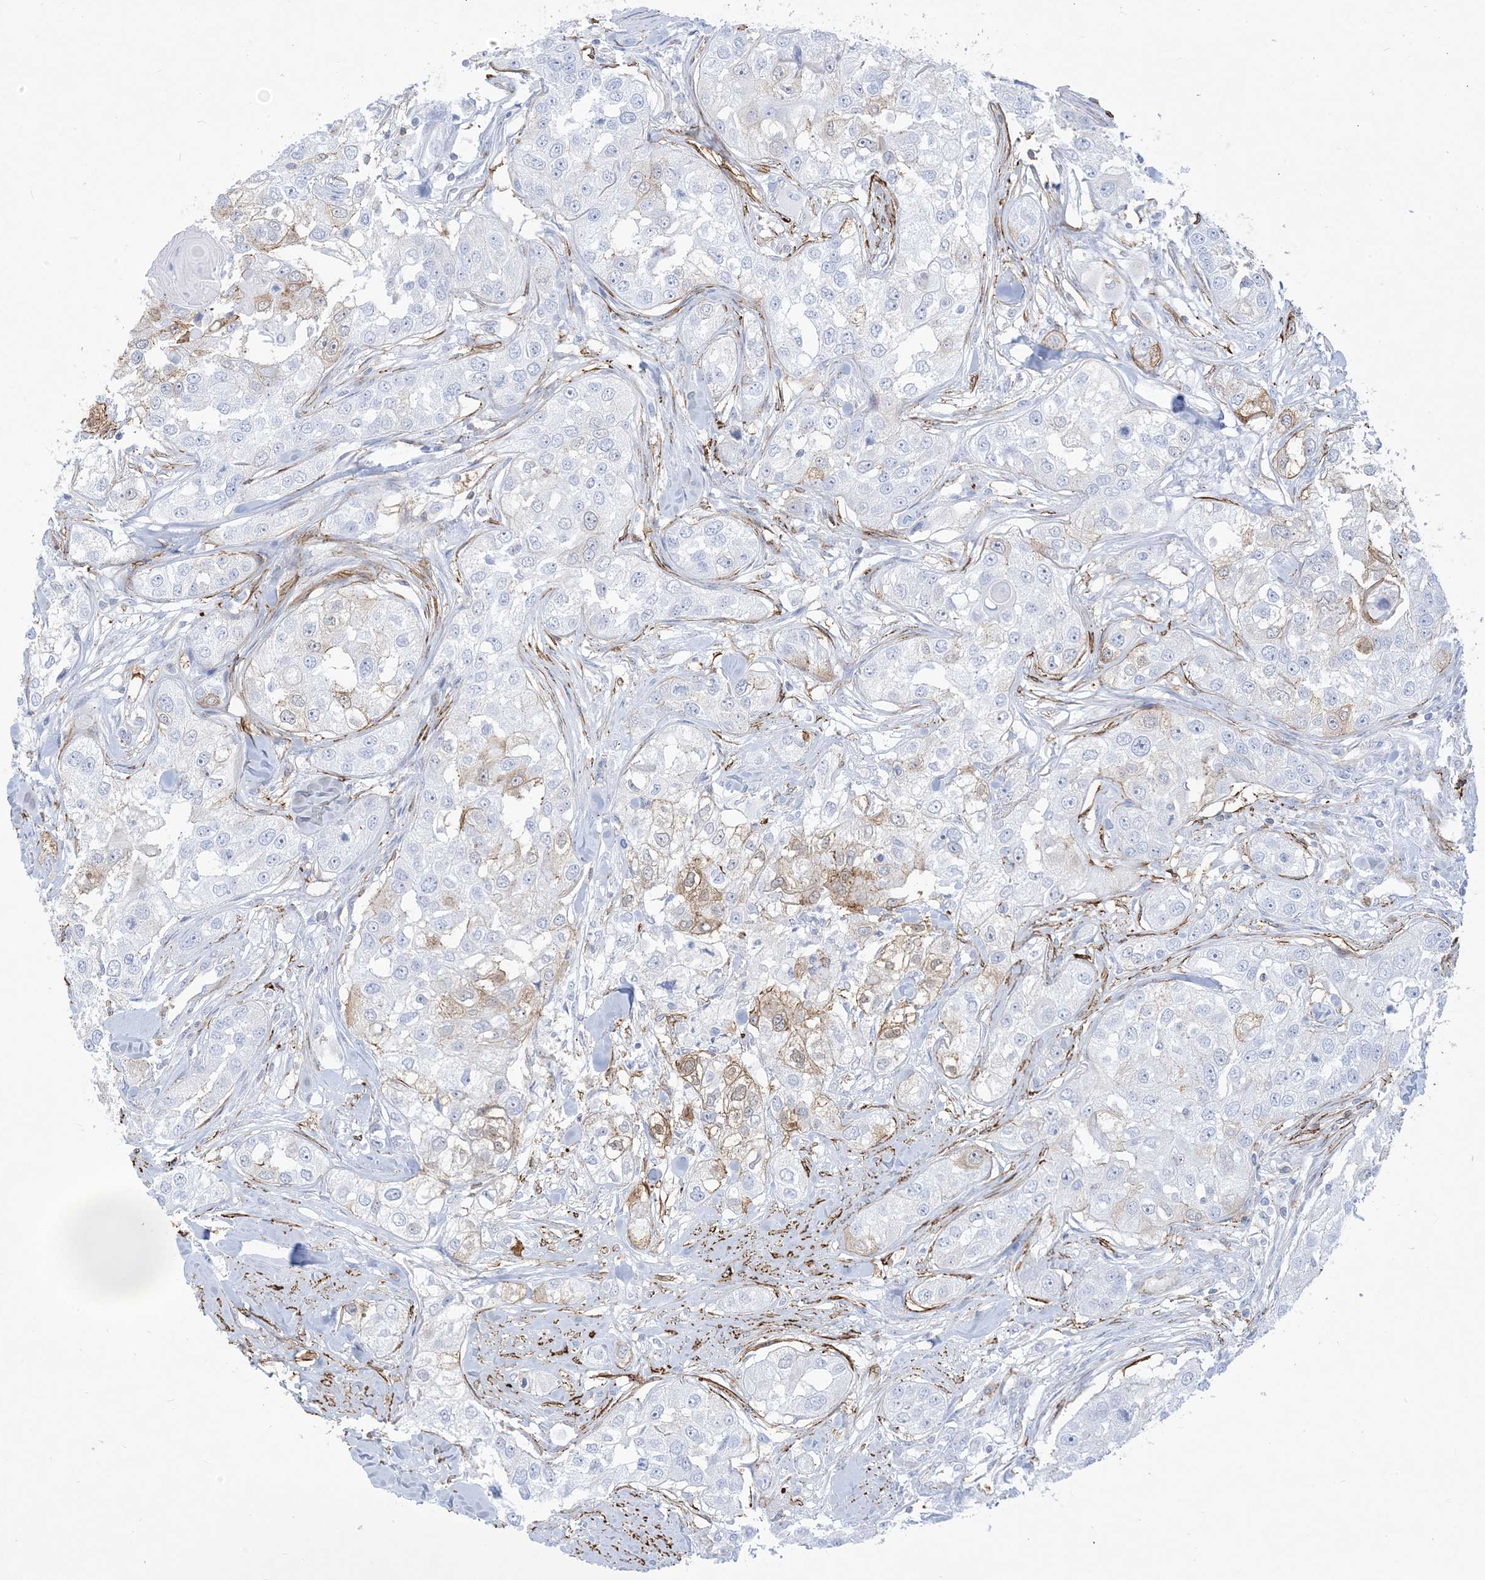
{"staining": {"intensity": "moderate", "quantity": "<25%", "location": "cytoplasmic/membranous"}, "tissue": "head and neck cancer", "cell_type": "Tumor cells", "image_type": "cancer", "snomed": [{"axis": "morphology", "description": "Normal tissue, NOS"}, {"axis": "morphology", "description": "Squamous cell carcinoma, NOS"}, {"axis": "topography", "description": "Skeletal muscle"}, {"axis": "topography", "description": "Head-Neck"}], "caption": "IHC (DAB) staining of head and neck squamous cell carcinoma displays moderate cytoplasmic/membranous protein staining in about <25% of tumor cells.", "gene": "B3GNT7", "patient": {"sex": "male", "age": 51}}